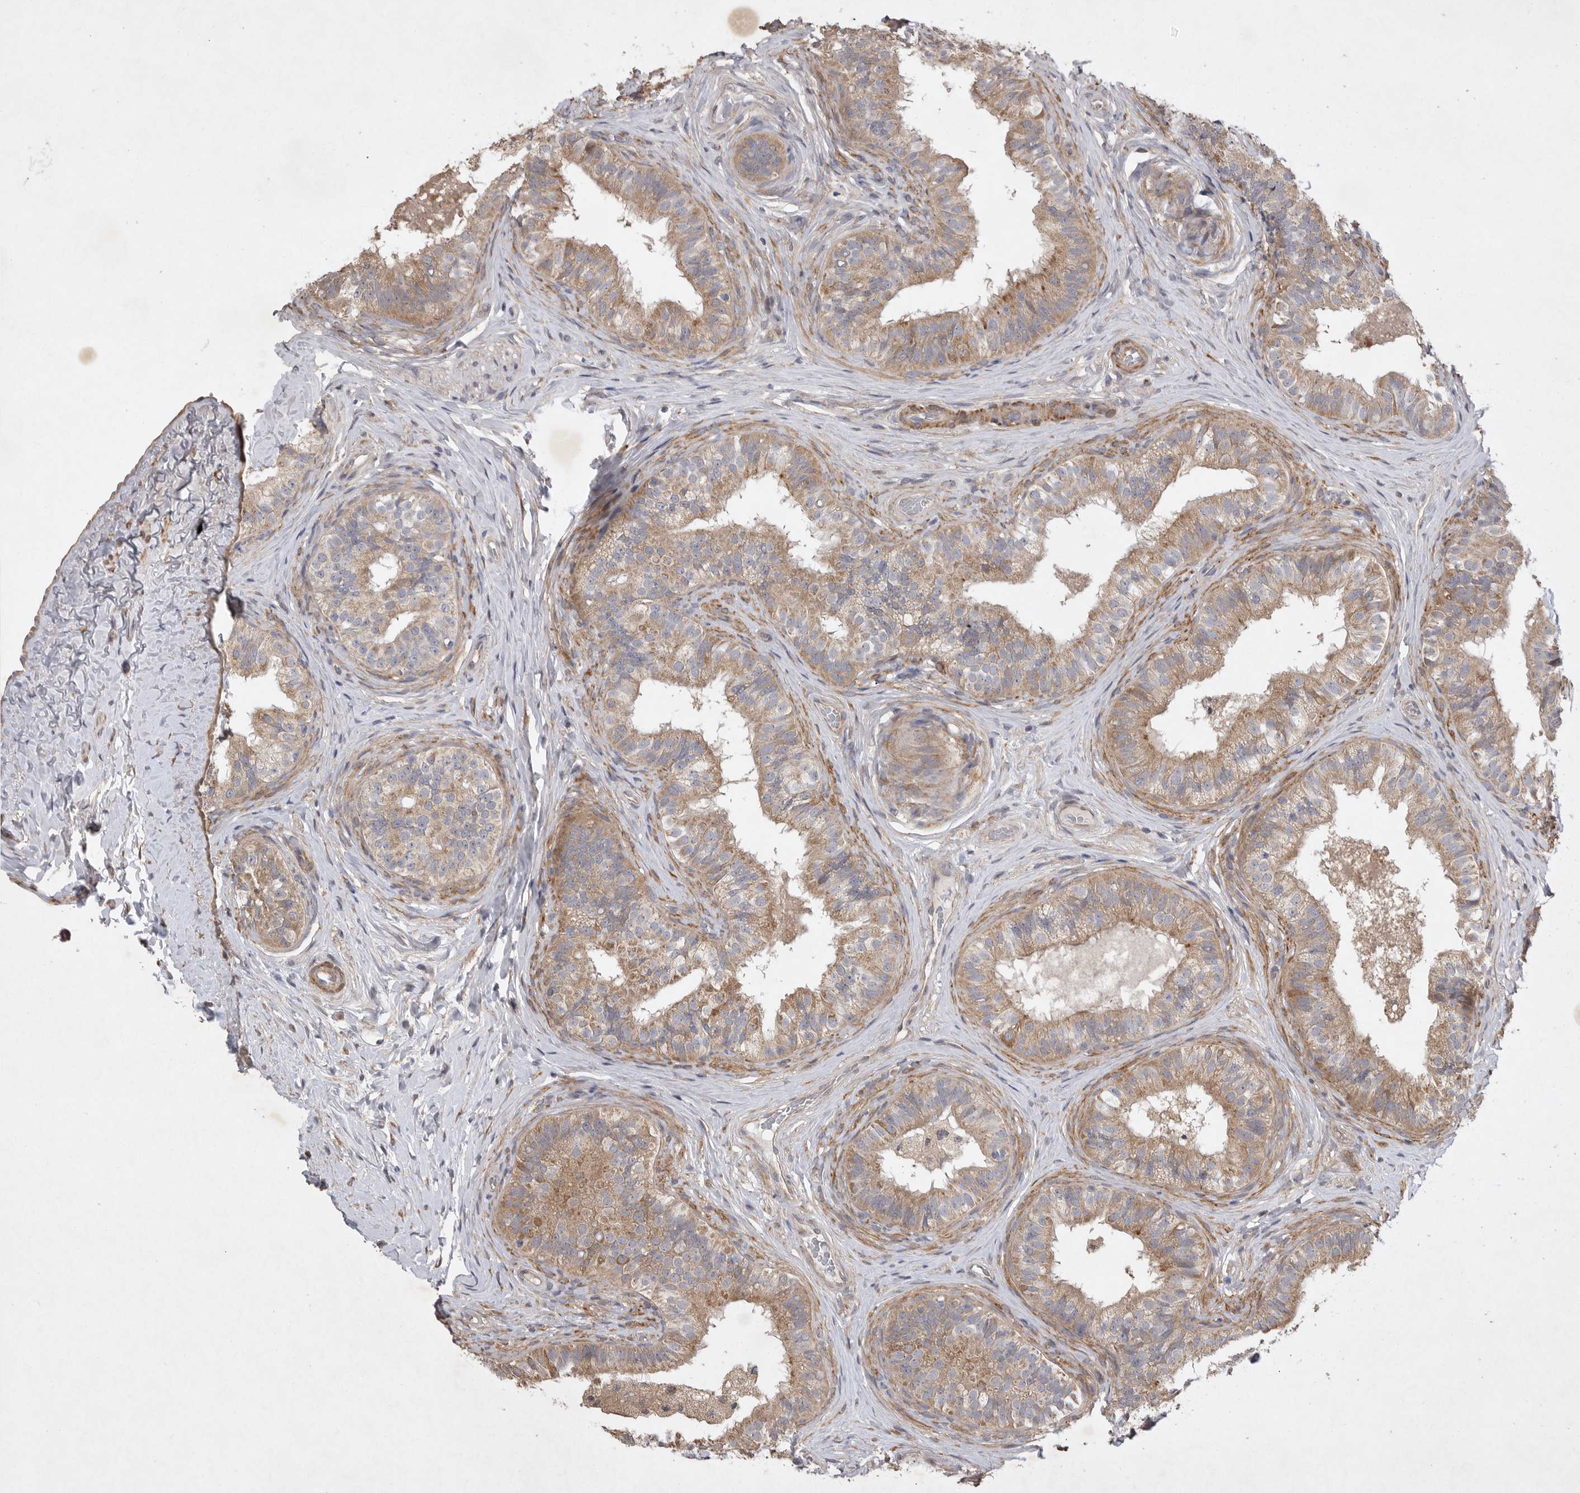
{"staining": {"intensity": "moderate", "quantity": ">75%", "location": "cytoplasmic/membranous"}, "tissue": "epididymis", "cell_type": "Glandular cells", "image_type": "normal", "snomed": [{"axis": "morphology", "description": "Normal tissue, NOS"}, {"axis": "topography", "description": "Epididymis"}], "caption": "A histopathology image of epididymis stained for a protein demonstrates moderate cytoplasmic/membranous brown staining in glandular cells.", "gene": "EDEM3", "patient": {"sex": "male", "age": 49}}